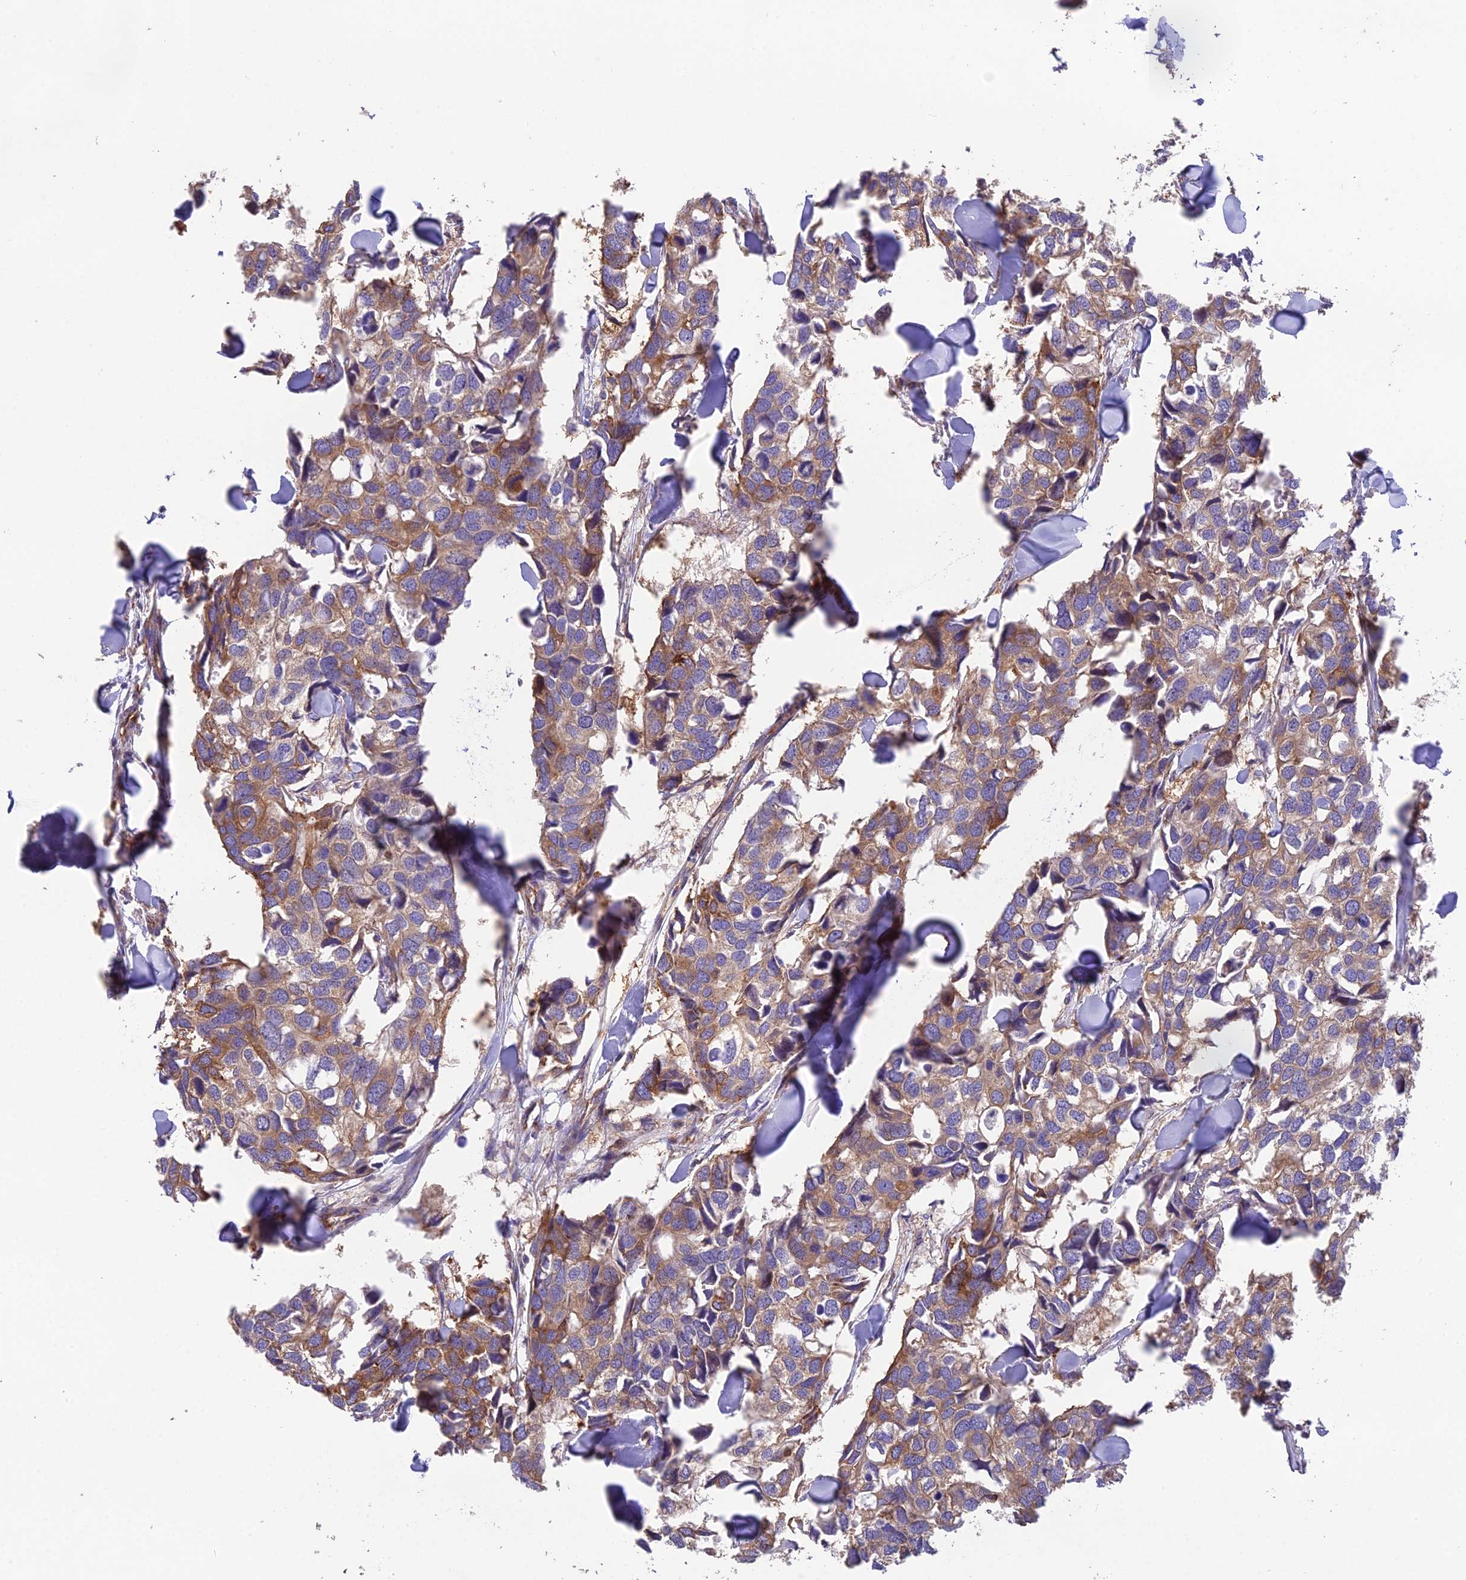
{"staining": {"intensity": "moderate", "quantity": ">75%", "location": "cytoplasmic/membranous"}, "tissue": "breast cancer", "cell_type": "Tumor cells", "image_type": "cancer", "snomed": [{"axis": "morphology", "description": "Duct carcinoma"}, {"axis": "topography", "description": "Breast"}], "caption": "Protein expression analysis of breast cancer shows moderate cytoplasmic/membranous staining in about >75% of tumor cells. (Stains: DAB in brown, nuclei in blue, Microscopy: brightfield microscopy at high magnification).", "gene": "BLOC1S4", "patient": {"sex": "female", "age": 83}}